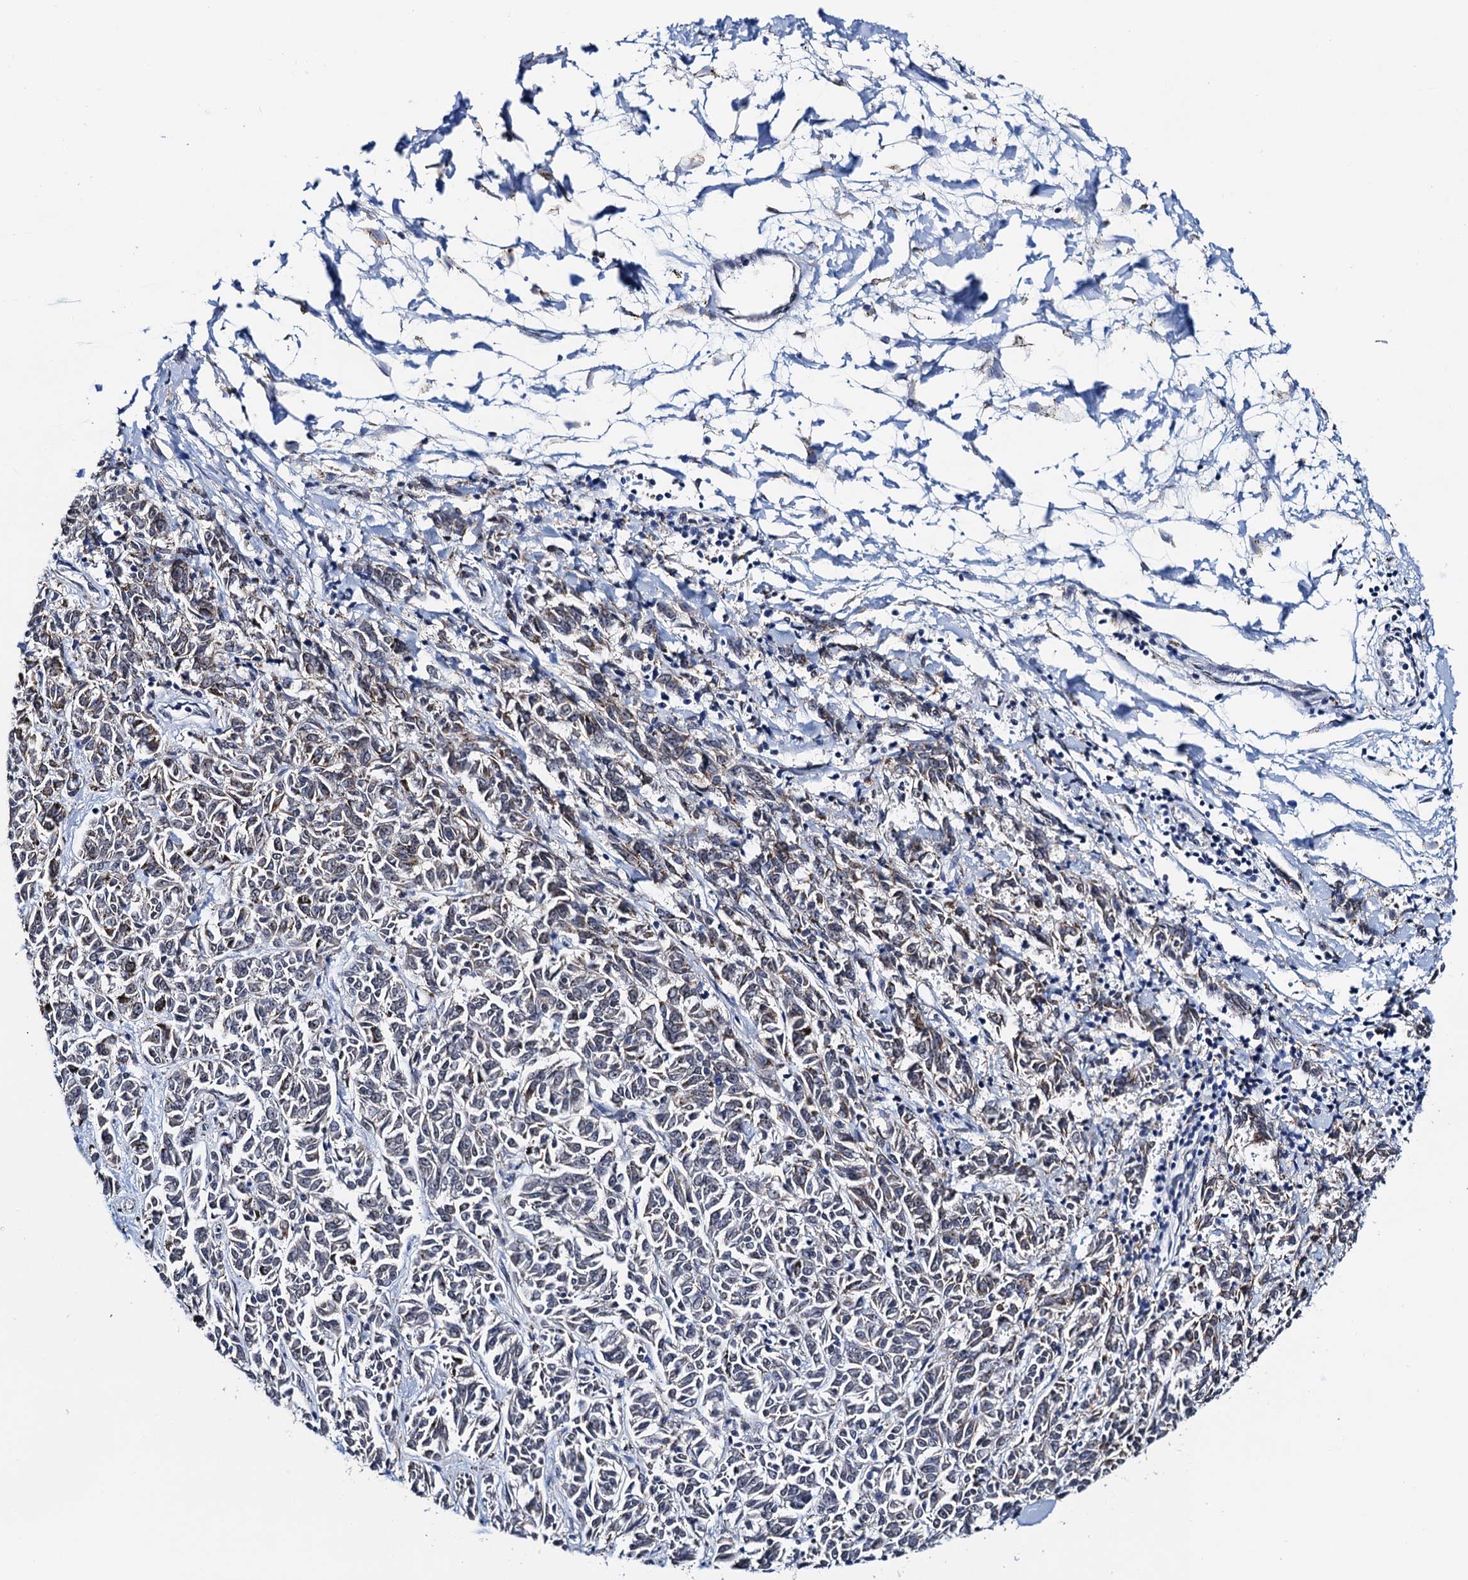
{"staining": {"intensity": "weak", "quantity": "25%-75%", "location": "cytoplasmic/membranous"}, "tissue": "melanoma", "cell_type": "Tumor cells", "image_type": "cancer", "snomed": [{"axis": "morphology", "description": "Malignant melanoma, NOS"}, {"axis": "topography", "description": "Skin"}], "caption": "DAB immunohistochemical staining of human melanoma shows weak cytoplasmic/membranous protein positivity in approximately 25%-75% of tumor cells. (IHC, brightfield microscopy, high magnification).", "gene": "SLC7A10", "patient": {"sex": "female", "age": 72}}